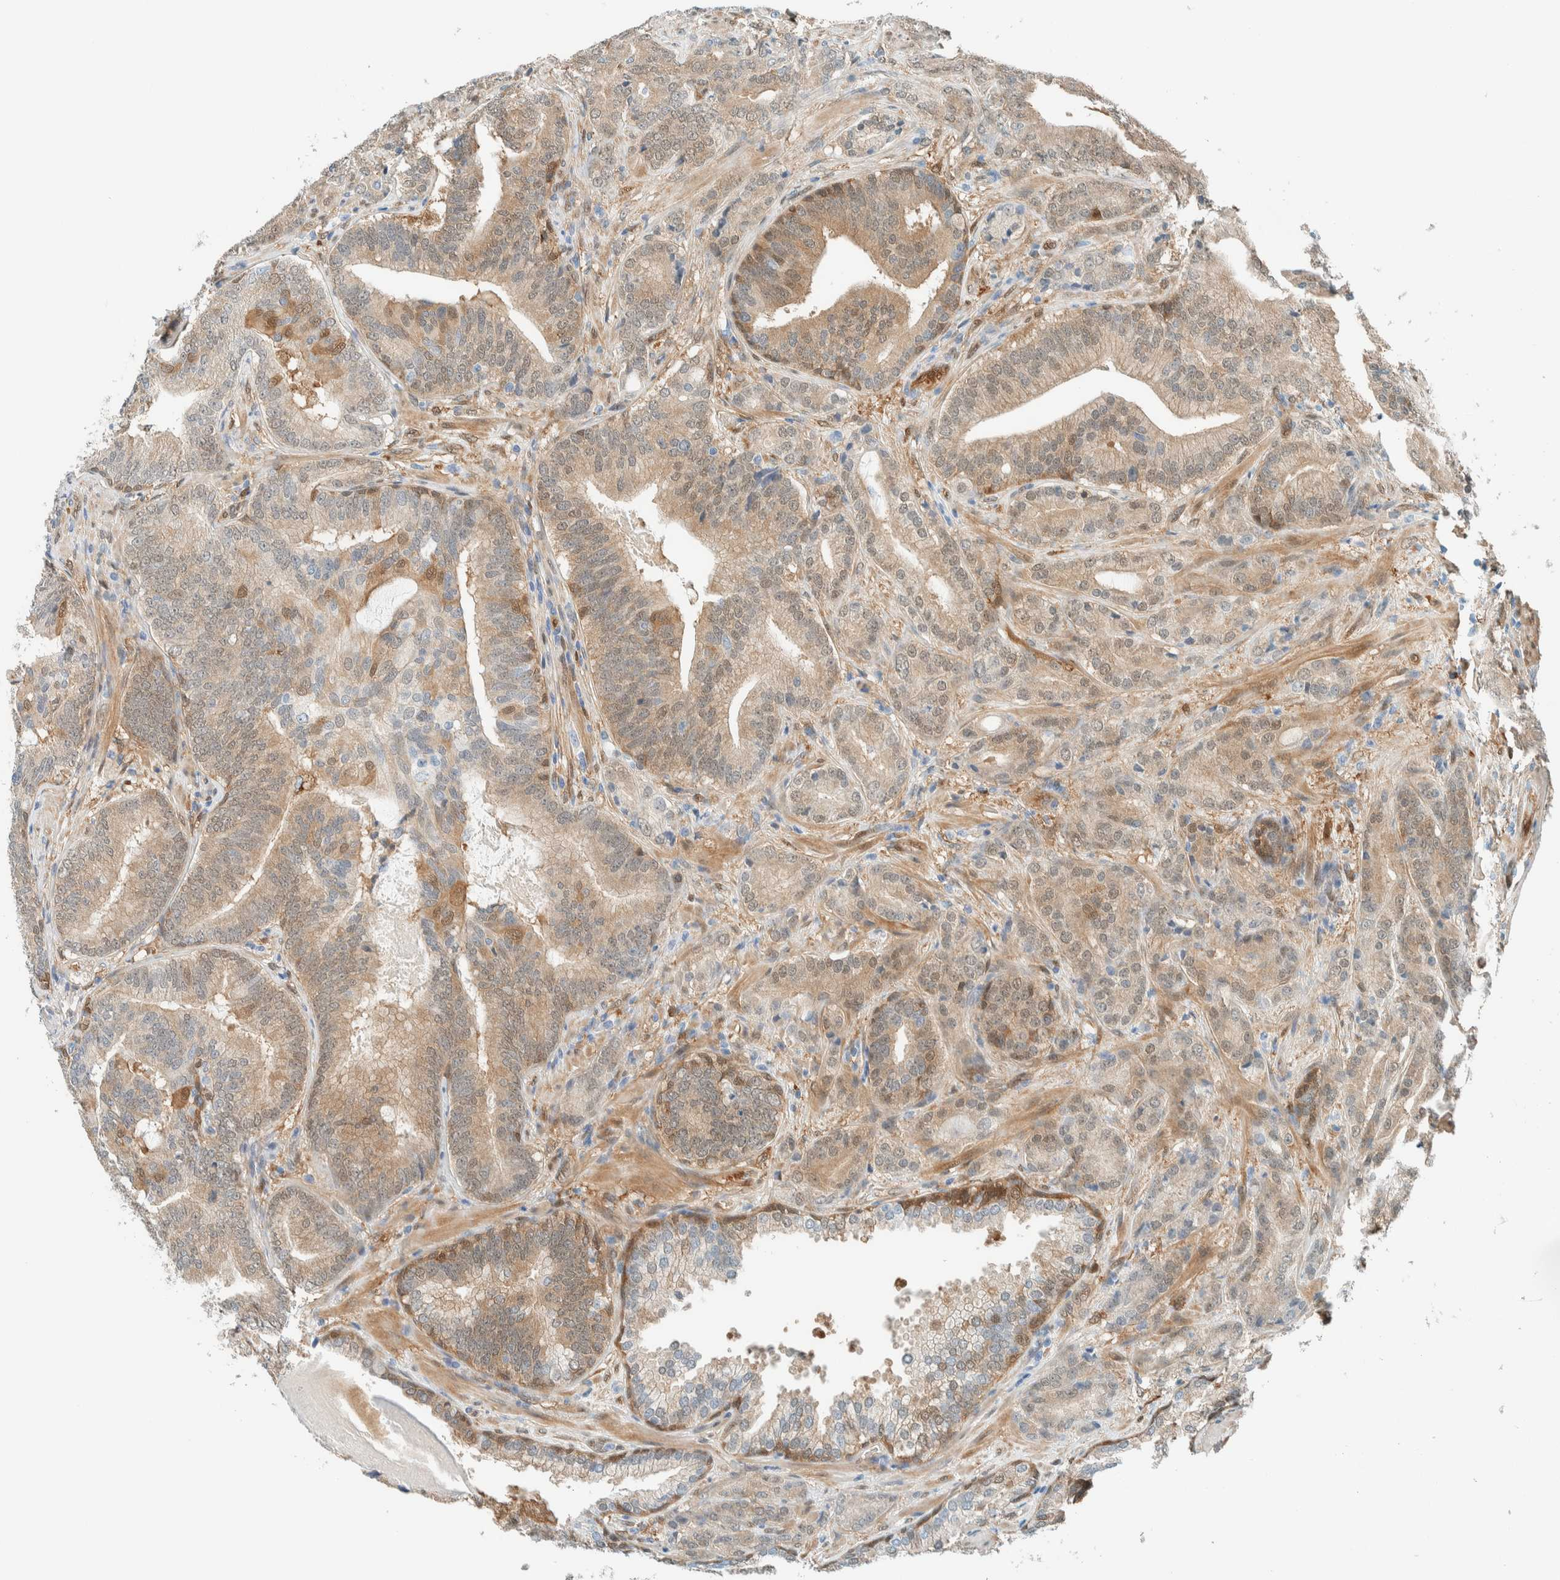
{"staining": {"intensity": "moderate", "quantity": ">75%", "location": "cytoplasmic/membranous,nuclear"}, "tissue": "prostate cancer", "cell_type": "Tumor cells", "image_type": "cancer", "snomed": [{"axis": "morphology", "description": "Adenocarcinoma, High grade"}, {"axis": "topography", "description": "Prostate"}], "caption": "Prostate cancer (high-grade adenocarcinoma) tissue reveals moderate cytoplasmic/membranous and nuclear staining in approximately >75% of tumor cells", "gene": "NXN", "patient": {"sex": "male", "age": 55}}